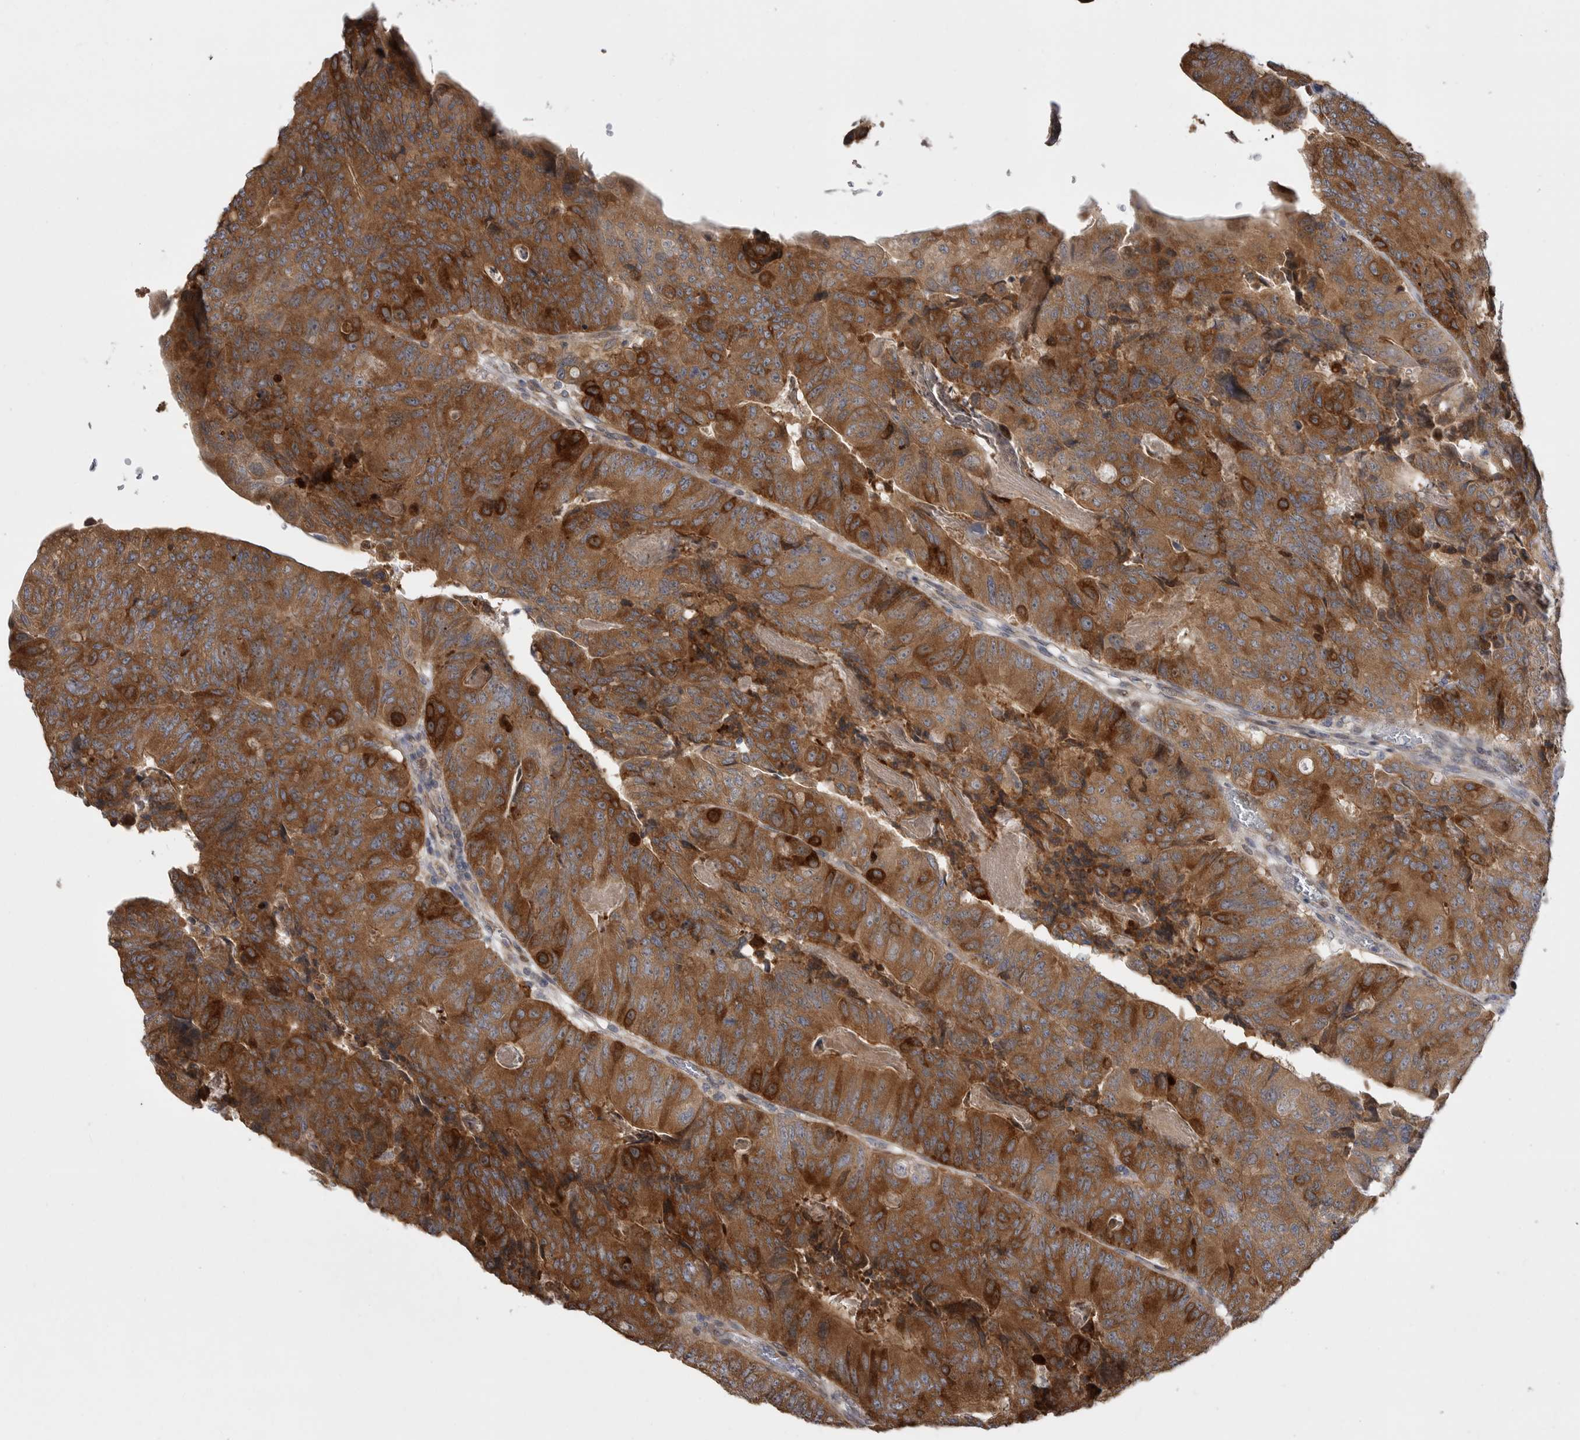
{"staining": {"intensity": "moderate", "quantity": ">75%", "location": "cytoplasmic/membranous"}, "tissue": "colorectal cancer", "cell_type": "Tumor cells", "image_type": "cancer", "snomed": [{"axis": "morphology", "description": "Adenocarcinoma, NOS"}, {"axis": "topography", "description": "Colon"}], "caption": "An IHC photomicrograph of neoplastic tissue is shown. Protein staining in brown shows moderate cytoplasmic/membranous positivity in colorectal adenocarcinoma within tumor cells.", "gene": "FBXO43", "patient": {"sex": "female", "age": 67}}